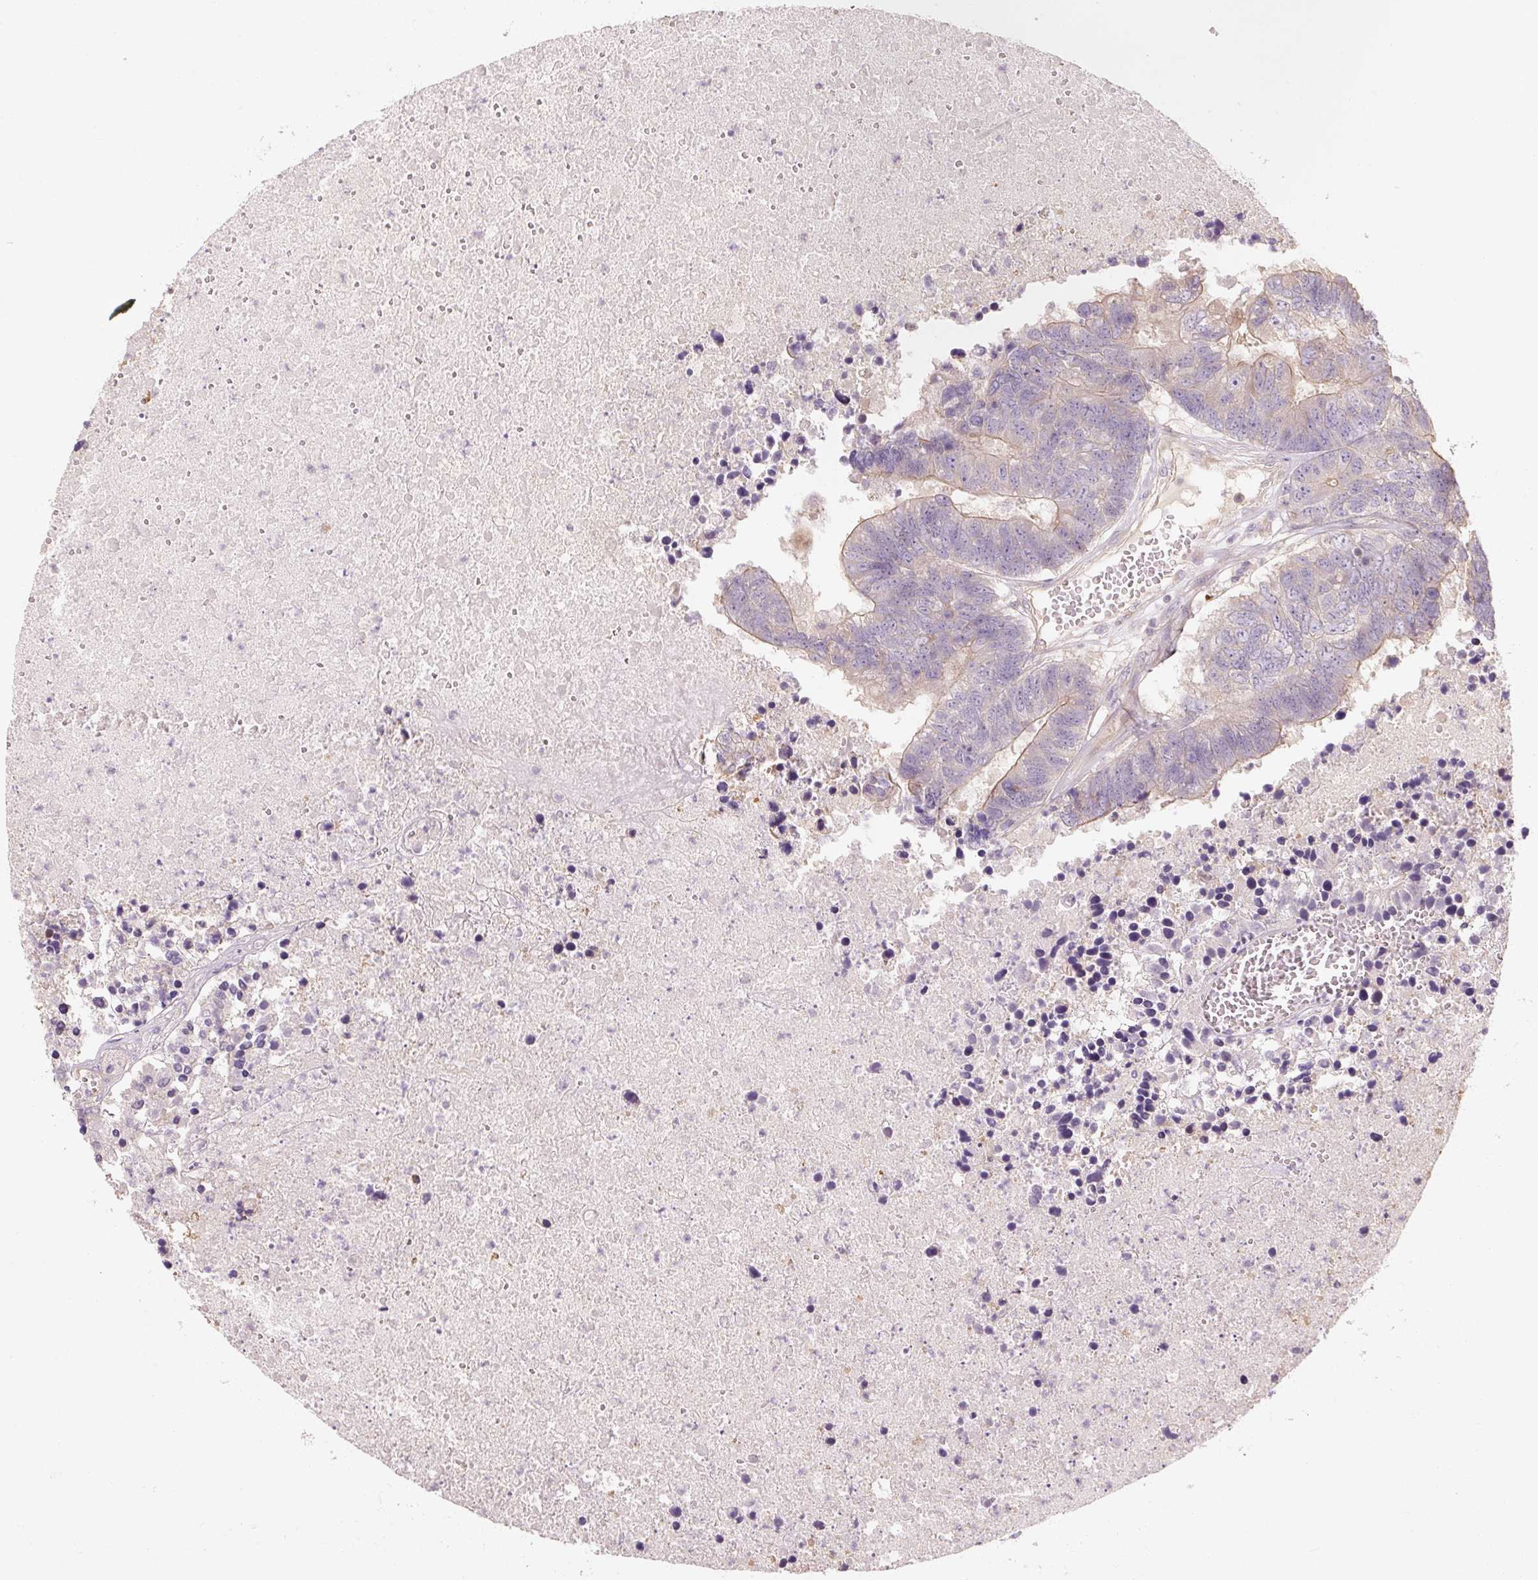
{"staining": {"intensity": "weak", "quantity": "<25%", "location": "cytoplasmic/membranous"}, "tissue": "colorectal cancer", "cell_type": "Tumor cells", "image_type": "cancer", "snomed": [{"axis": "morphology", "description": "Adenocarcinoma, NOS"}, {"axis": "topography", "description": "Colon"}], "caption": "There is no significant staining in tumor cells of colorectal cancer (adenocarcinoma).", "gene": "RB1CC1", "patient": {"sex": "female", "age": 48}}